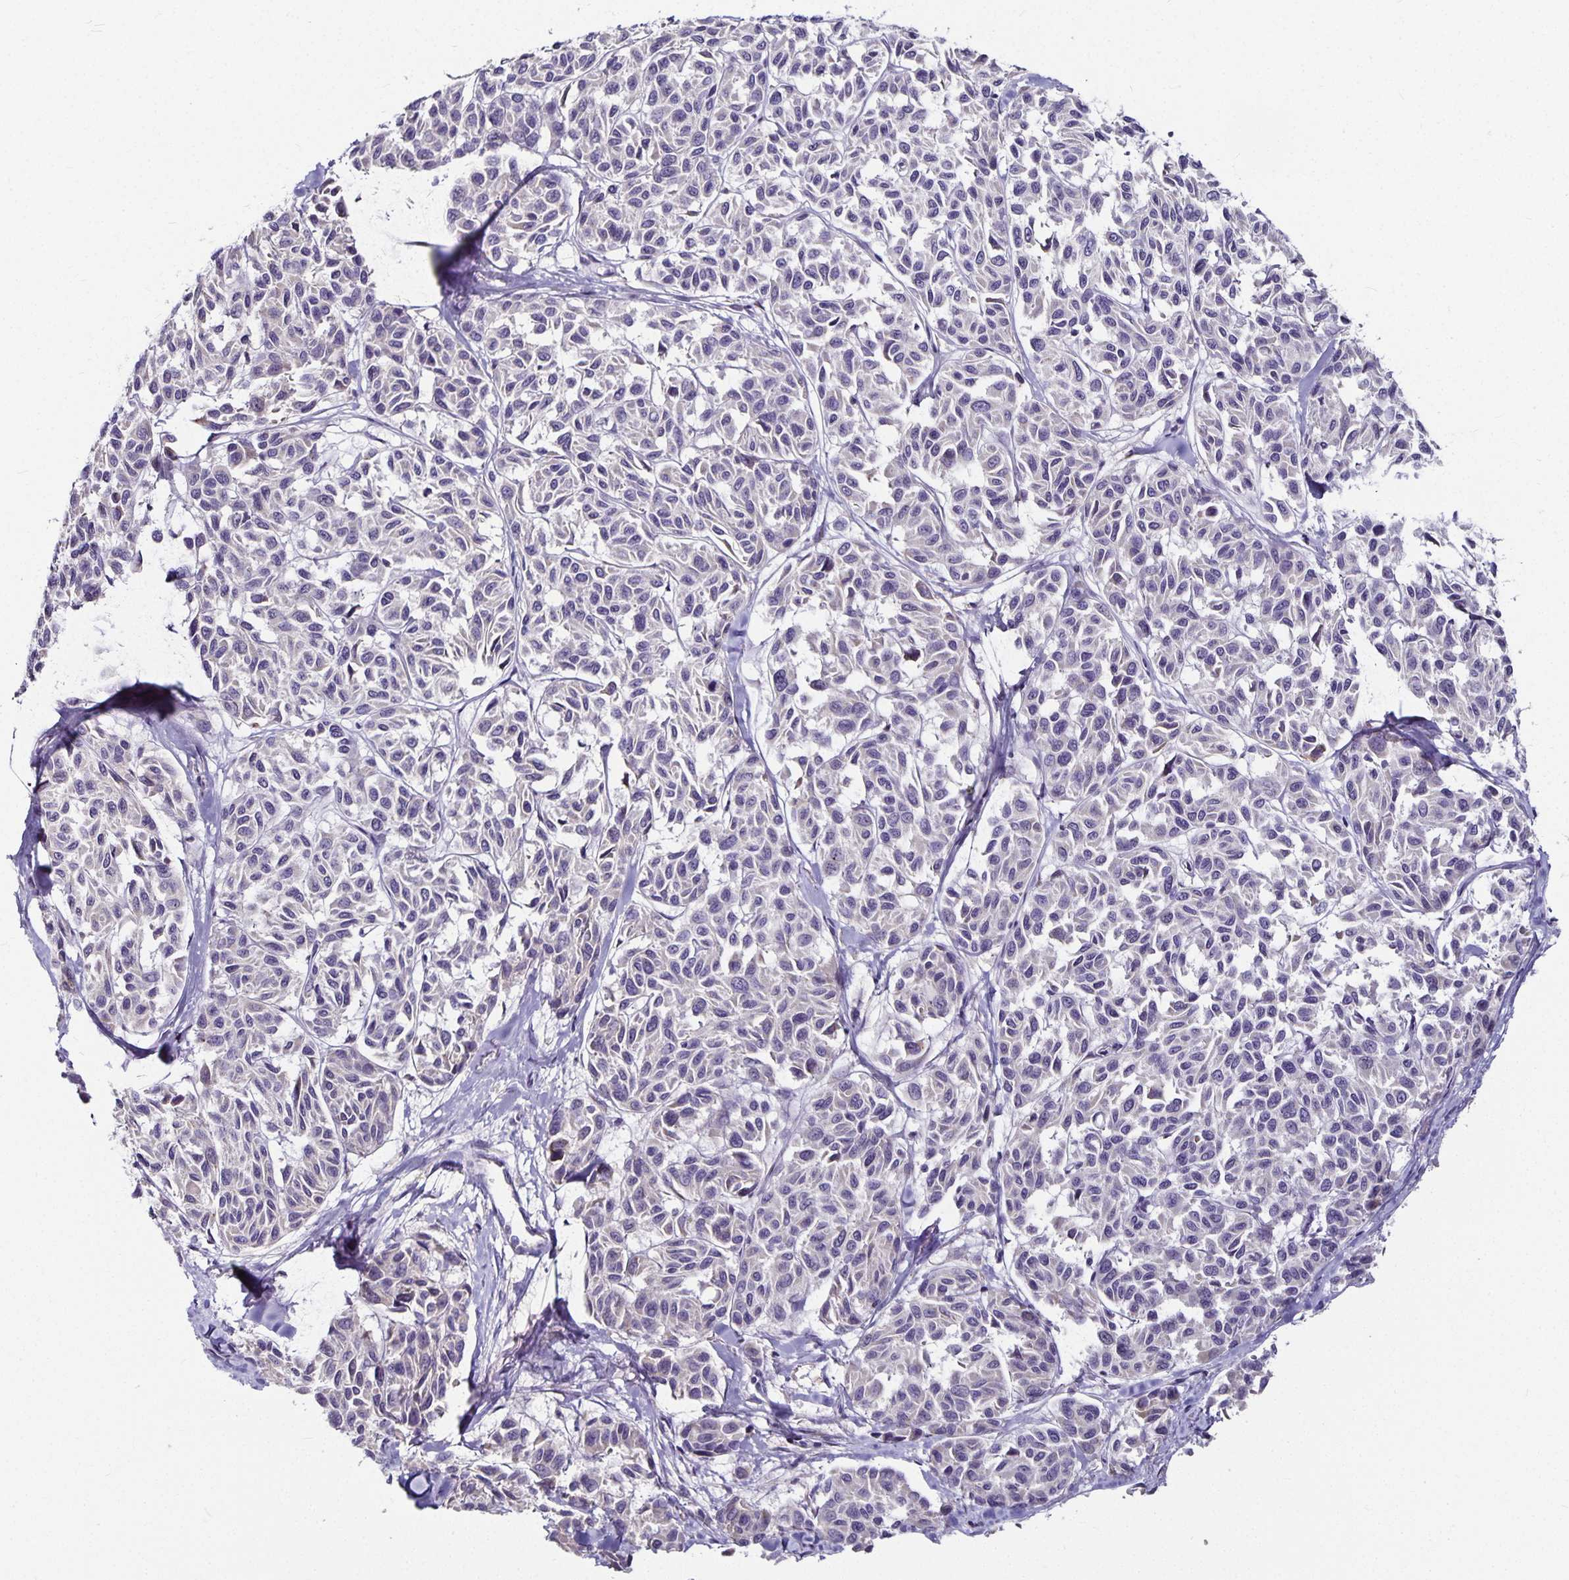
{"staining": {"intensity": "negative", "quantity": "none", "location": "none"}, "tissue": "melanoma", "cell_type": "Tumor cells", "image_type": "cancer", "snomed": [{"axis": "morphology", "description": "Malignant melanoma, NOS"}, {"axis": "topography", "description": "Skin"}], "caption": "Protein analysis of melanoma shows no significant staining in tumor cells.", "gene": "CA12", "patient": {"sex": "female", "age": 66}}